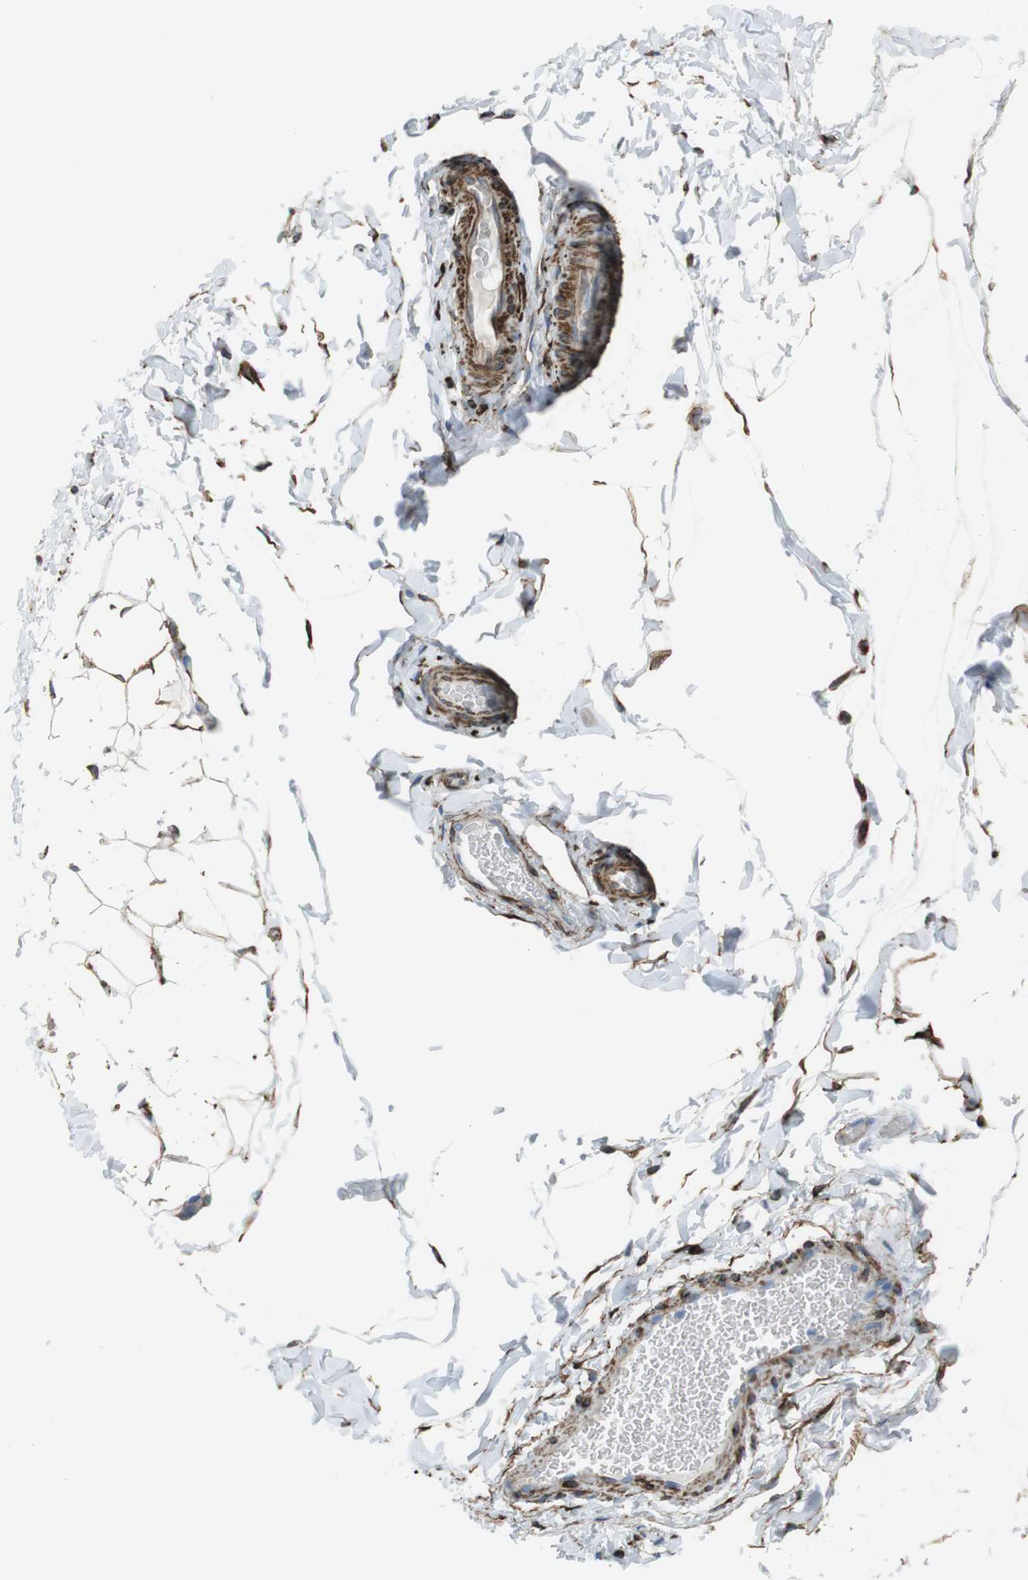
{"staining": {"intensity": "moderate", "quantity": ">75%", "location": "cytoplasmic/membranous"}, "tissue": "adipose tissue", "cell_type": "Adipocytes", "image_type": "normal", "snomed": [{"axis": "morphology", "description": "Normal tissue, NOS"}, {"axis": "topography", "description": "Soft tissue"}], "caption": "Immunohistochemistry (IHC) staining of benign adipose tissue, which exhibits medium levels of moderate cytoplasmic/membranous staining in about >75% of adipocytes indicating moderate cytoplasmic/membranous protein staining. The staining was performed using DAB (3,3'-diaminobenzidine) (brown) for protein detection and nuclei were counterstained in hematoxylin (blue).", "gene": "TUBB2A", "patient": {"sex": "male", "age": 26}}